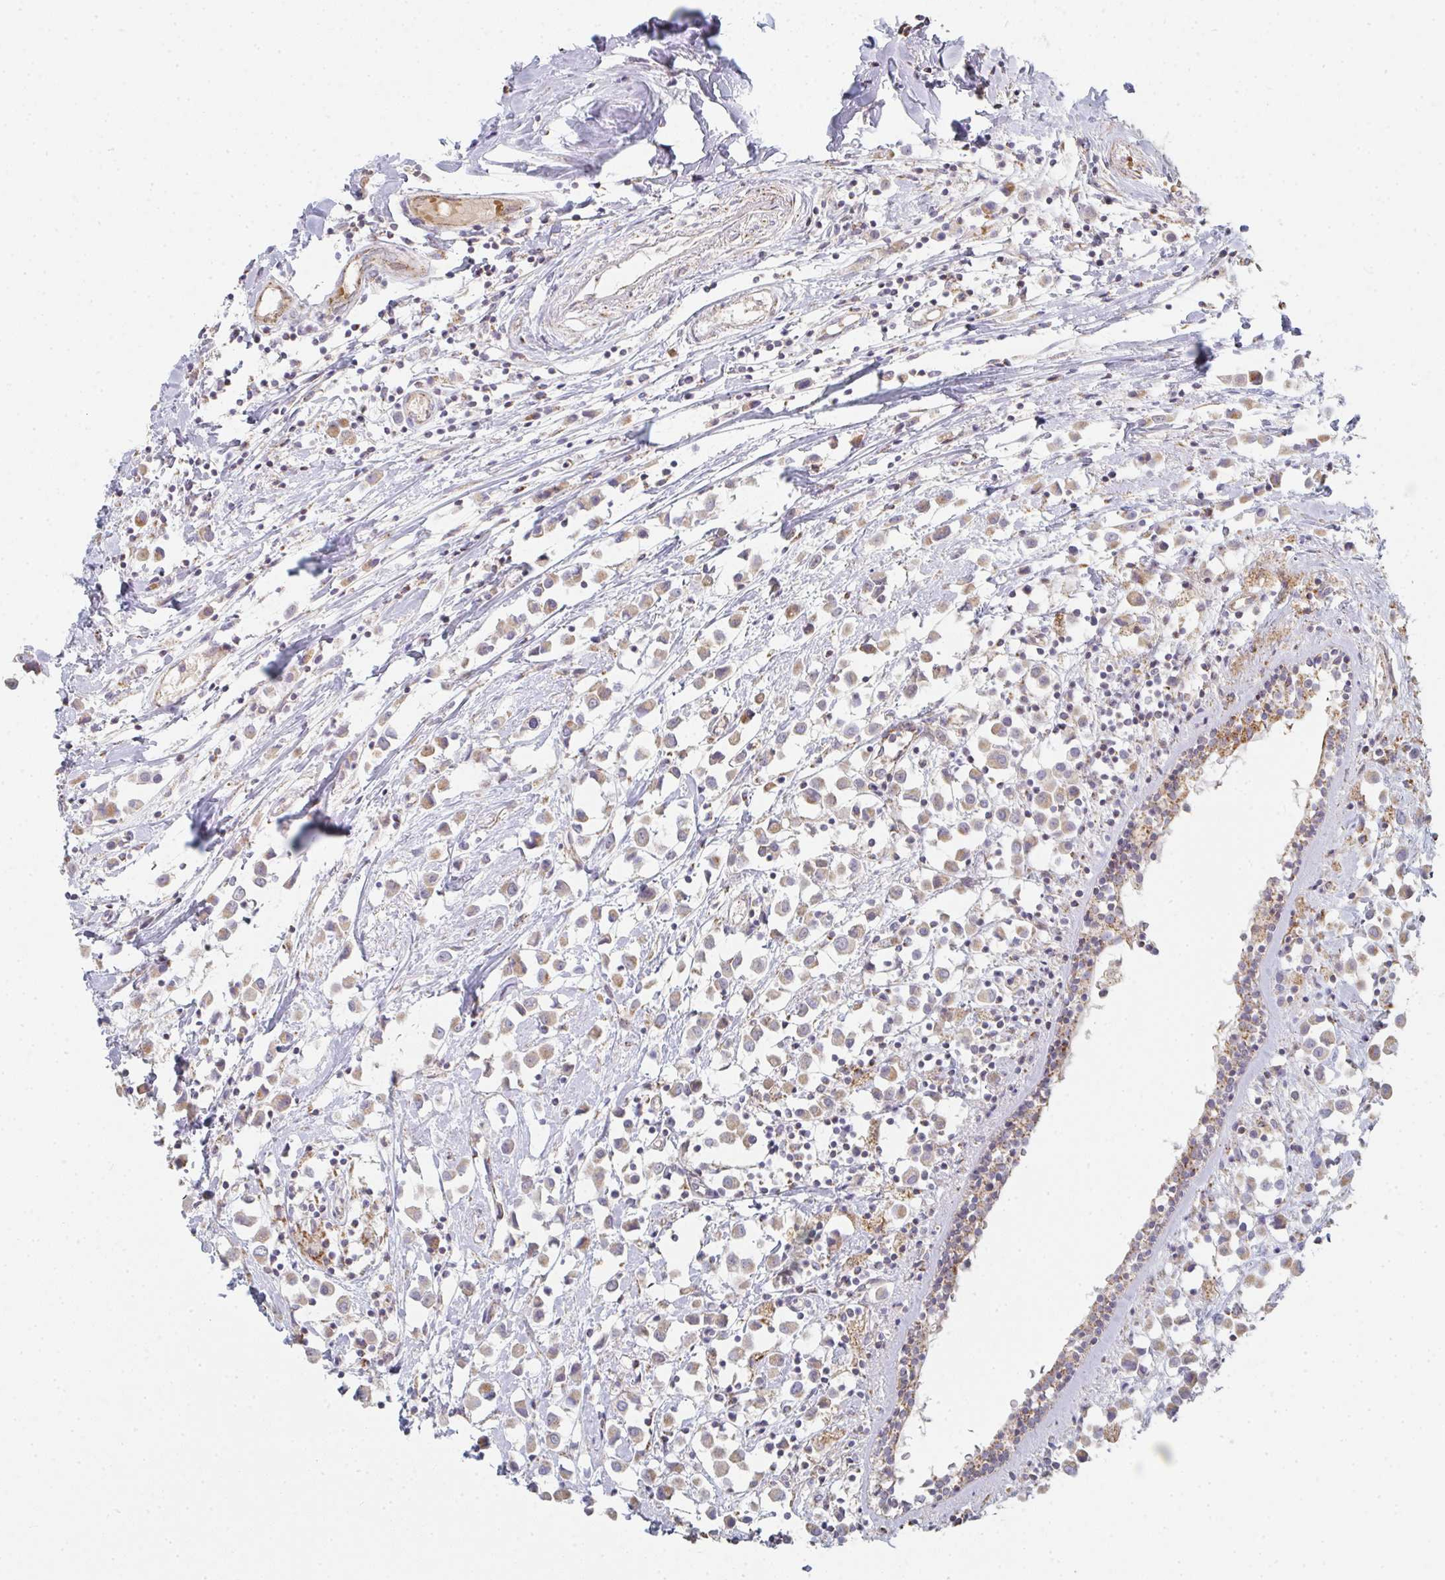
{"staining": {"intensity": "weak", "quantity": ">75%", "location": "cytoplasmic/membranous"}, "tissue": "breast cancer", "cell_type": "Tumor cells", "image_type": "cancer", "snomed": [{"axis": "morphology", "description": "Duct carcinoma"}, {"axis": "topography", "description": "Breast"}], "caption": "Protein analysis of breast cancer tissue shows weak cytoplasmic/membranous expression in approximately >75% of tumor cells.", "gene": "ZNF526", "patient": {"sex": "female", "age": 61}}